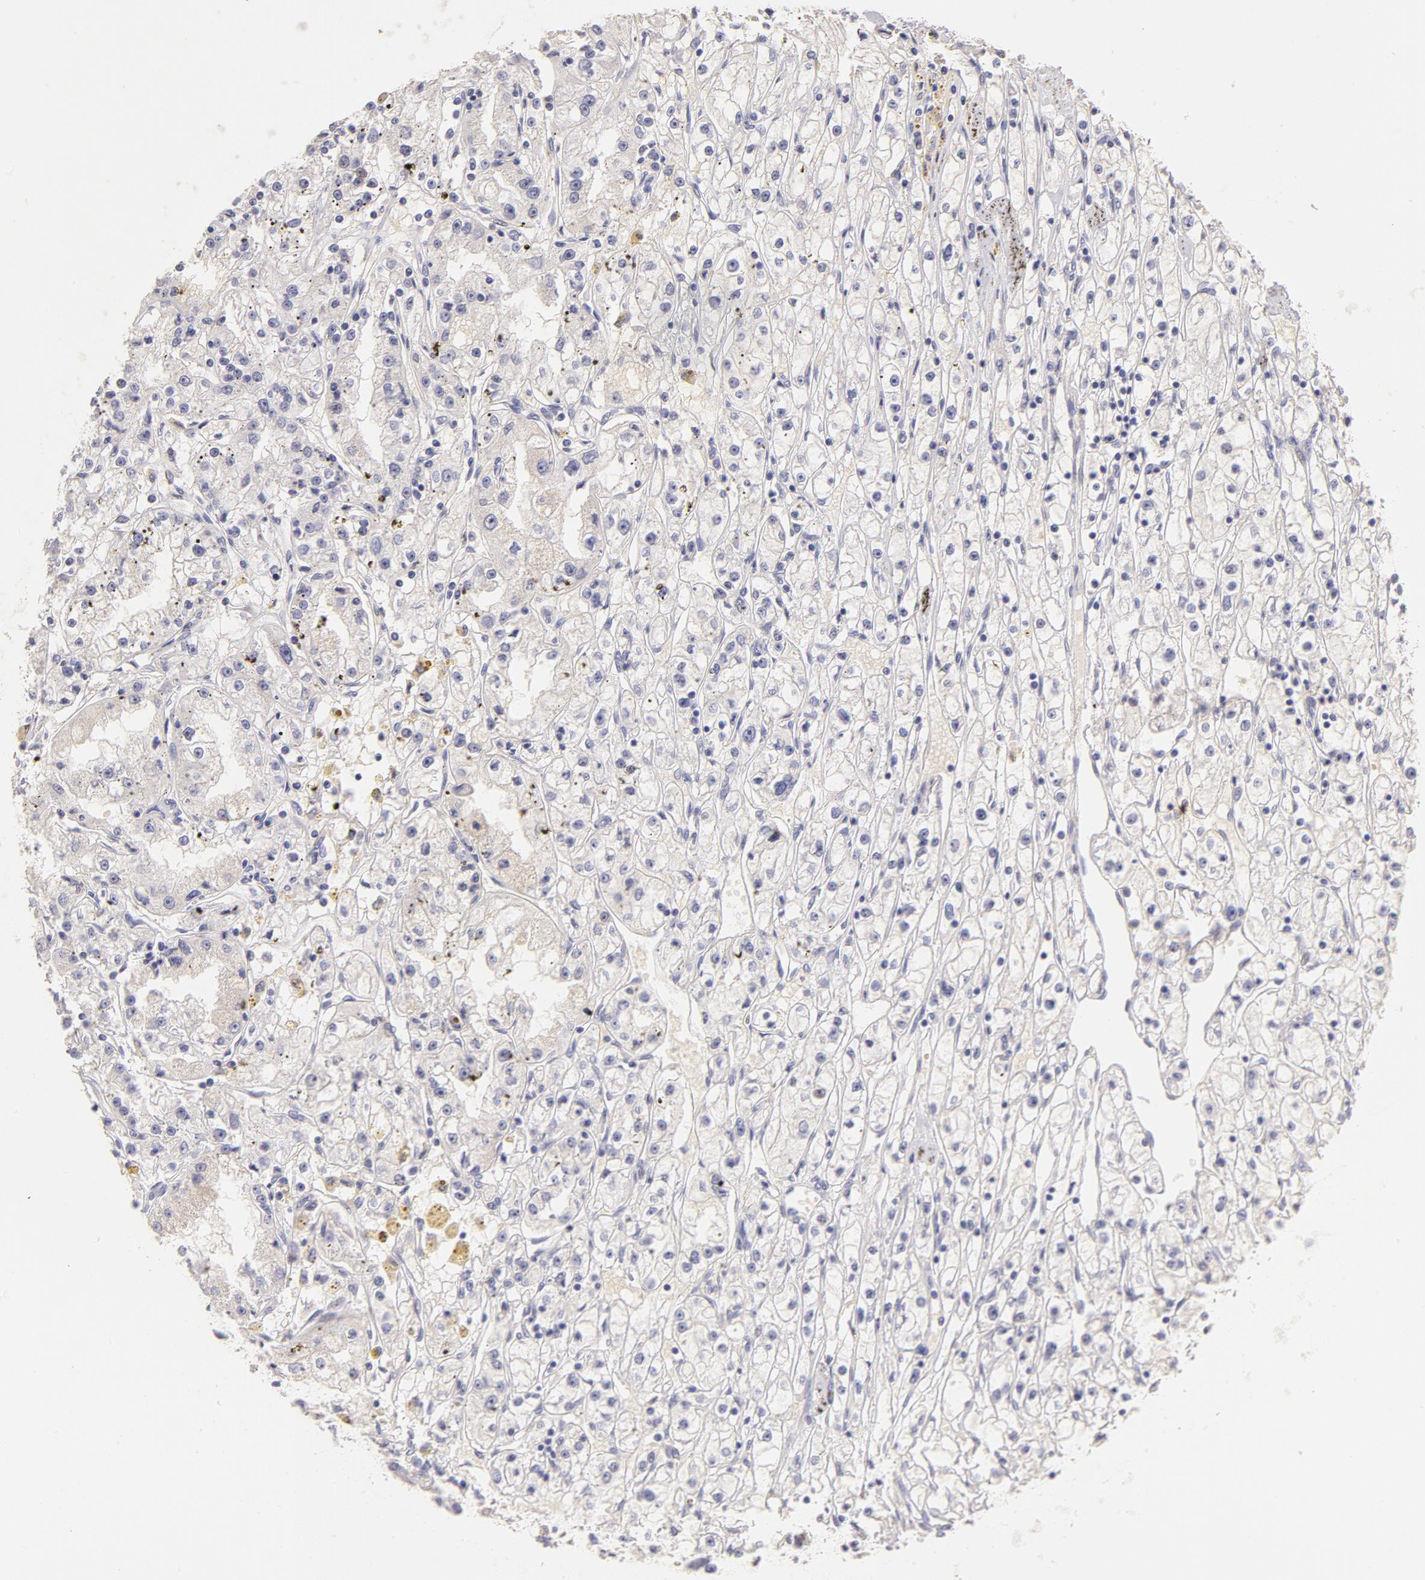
{"staining": {"intensity": "negative", "quantity": "none", "location": "none"}, "tissue": "renal cancer", "cell_type": "Tumor cells", "image_type": "cancer", "snomed": [{"axis": "morphology", "description": "Adenocarcinoma, NOS"}, {"axis": "topography", "description": "Kidney"}], "caption": "DAB (3,3'-diaminobenzidine) immunohistochemical staining of human renal cancer (adenocarcinoma) demonstrates no significant expression in tumor cells.", "gene": "CD44", "patient": {"sex": "male", "age": 56}}